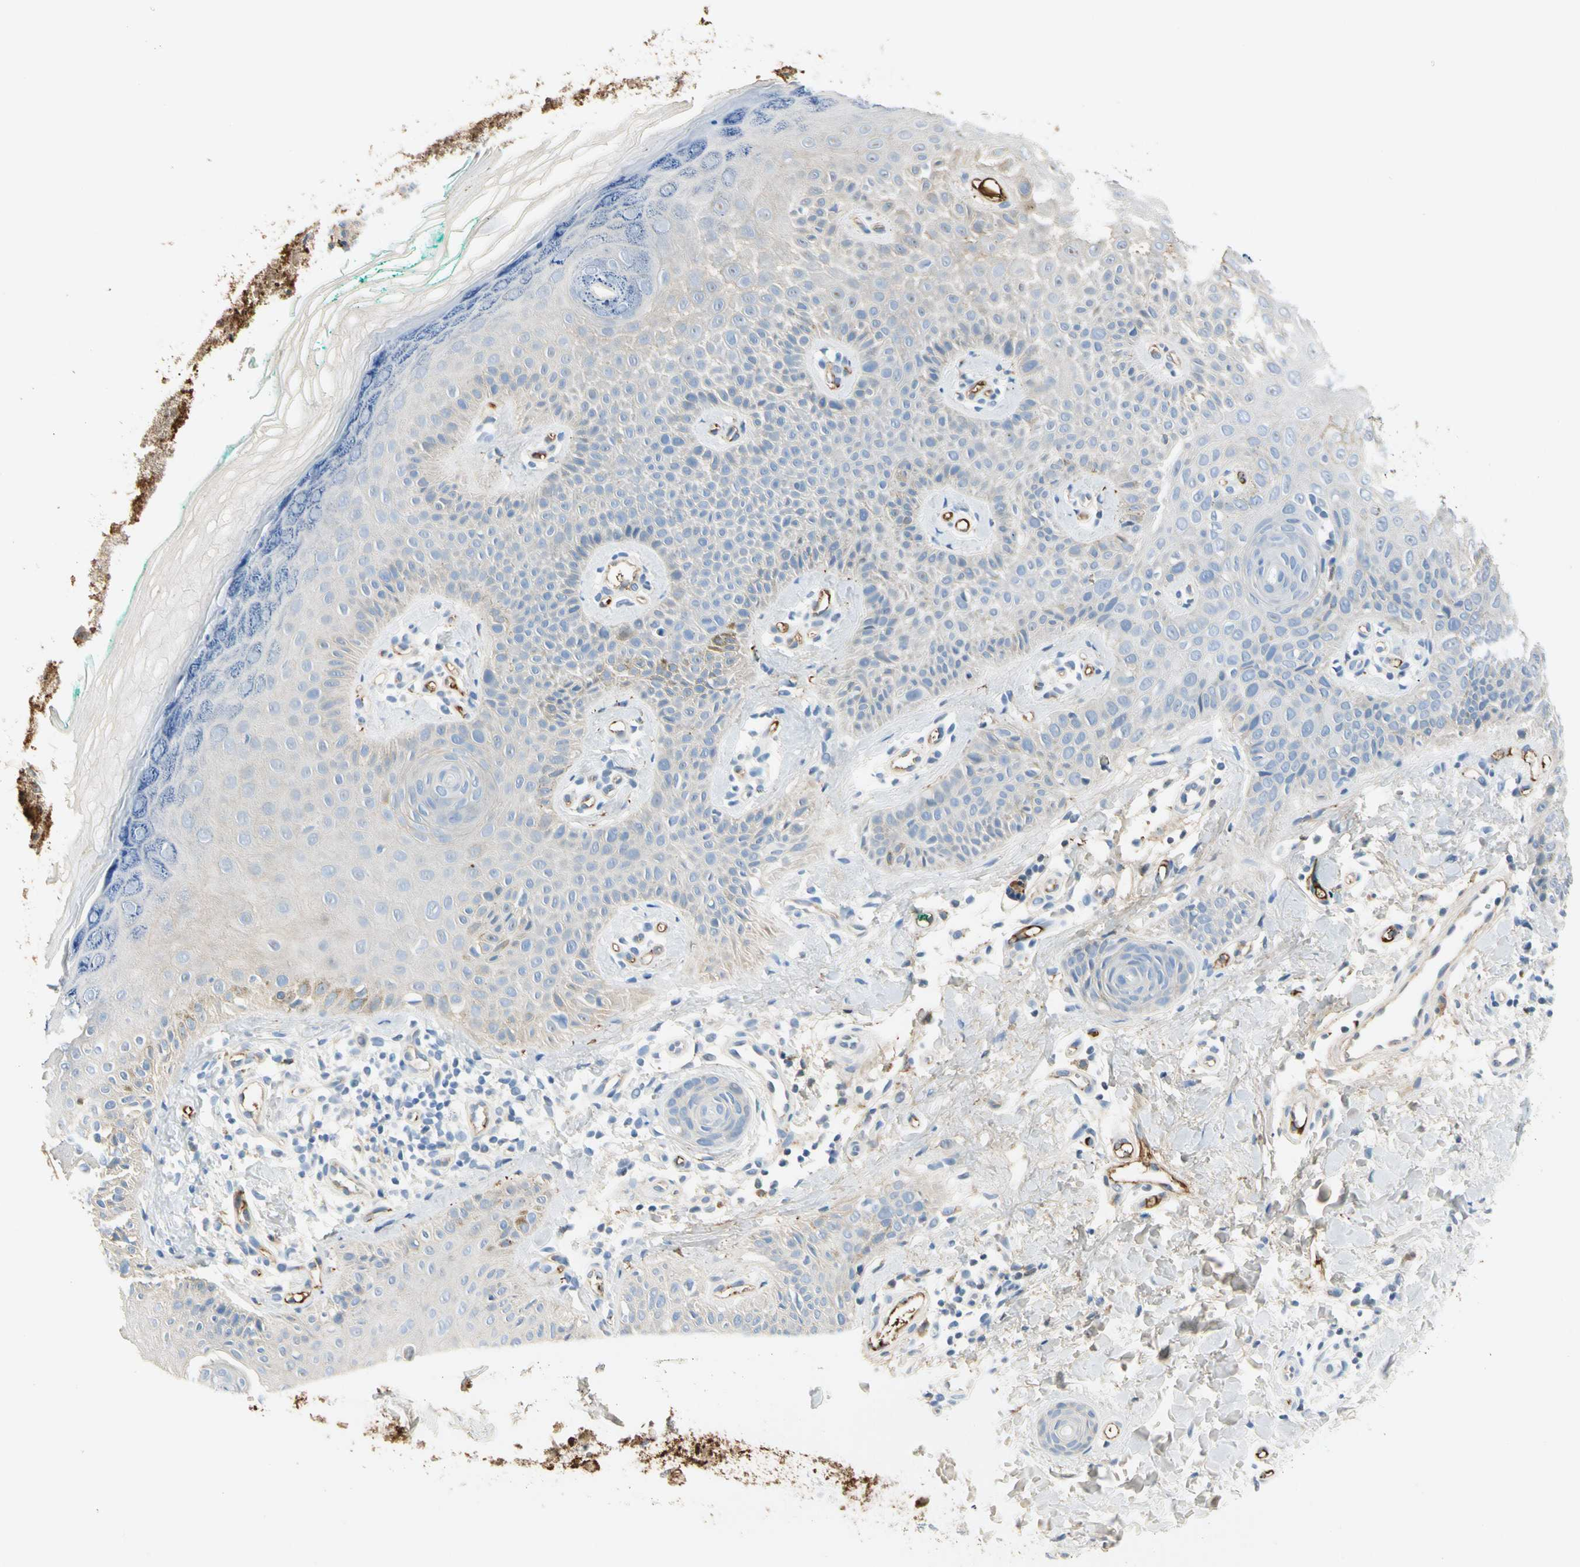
{"staining": {"intensity": "negative", "quantity": "none", "location": "none"}, "tissue": "skin", "cell_type": "Fibroblasts", "image_type": "normal", "snomed": [{"axis": "morphology", "description": "Normal tissue, NOS"}, {"axis": "topography", "description": "Skin"}], "caption": "Protein analysis of benign skin displays no significant expression in fibroblasts. (DAB (3,3'-diaminobenzidine) immunohistochemistry (IHC) with hematoxylin counter stain).", "gene": "LAMB3", "patient": {"sex": "male", "age": 26}}